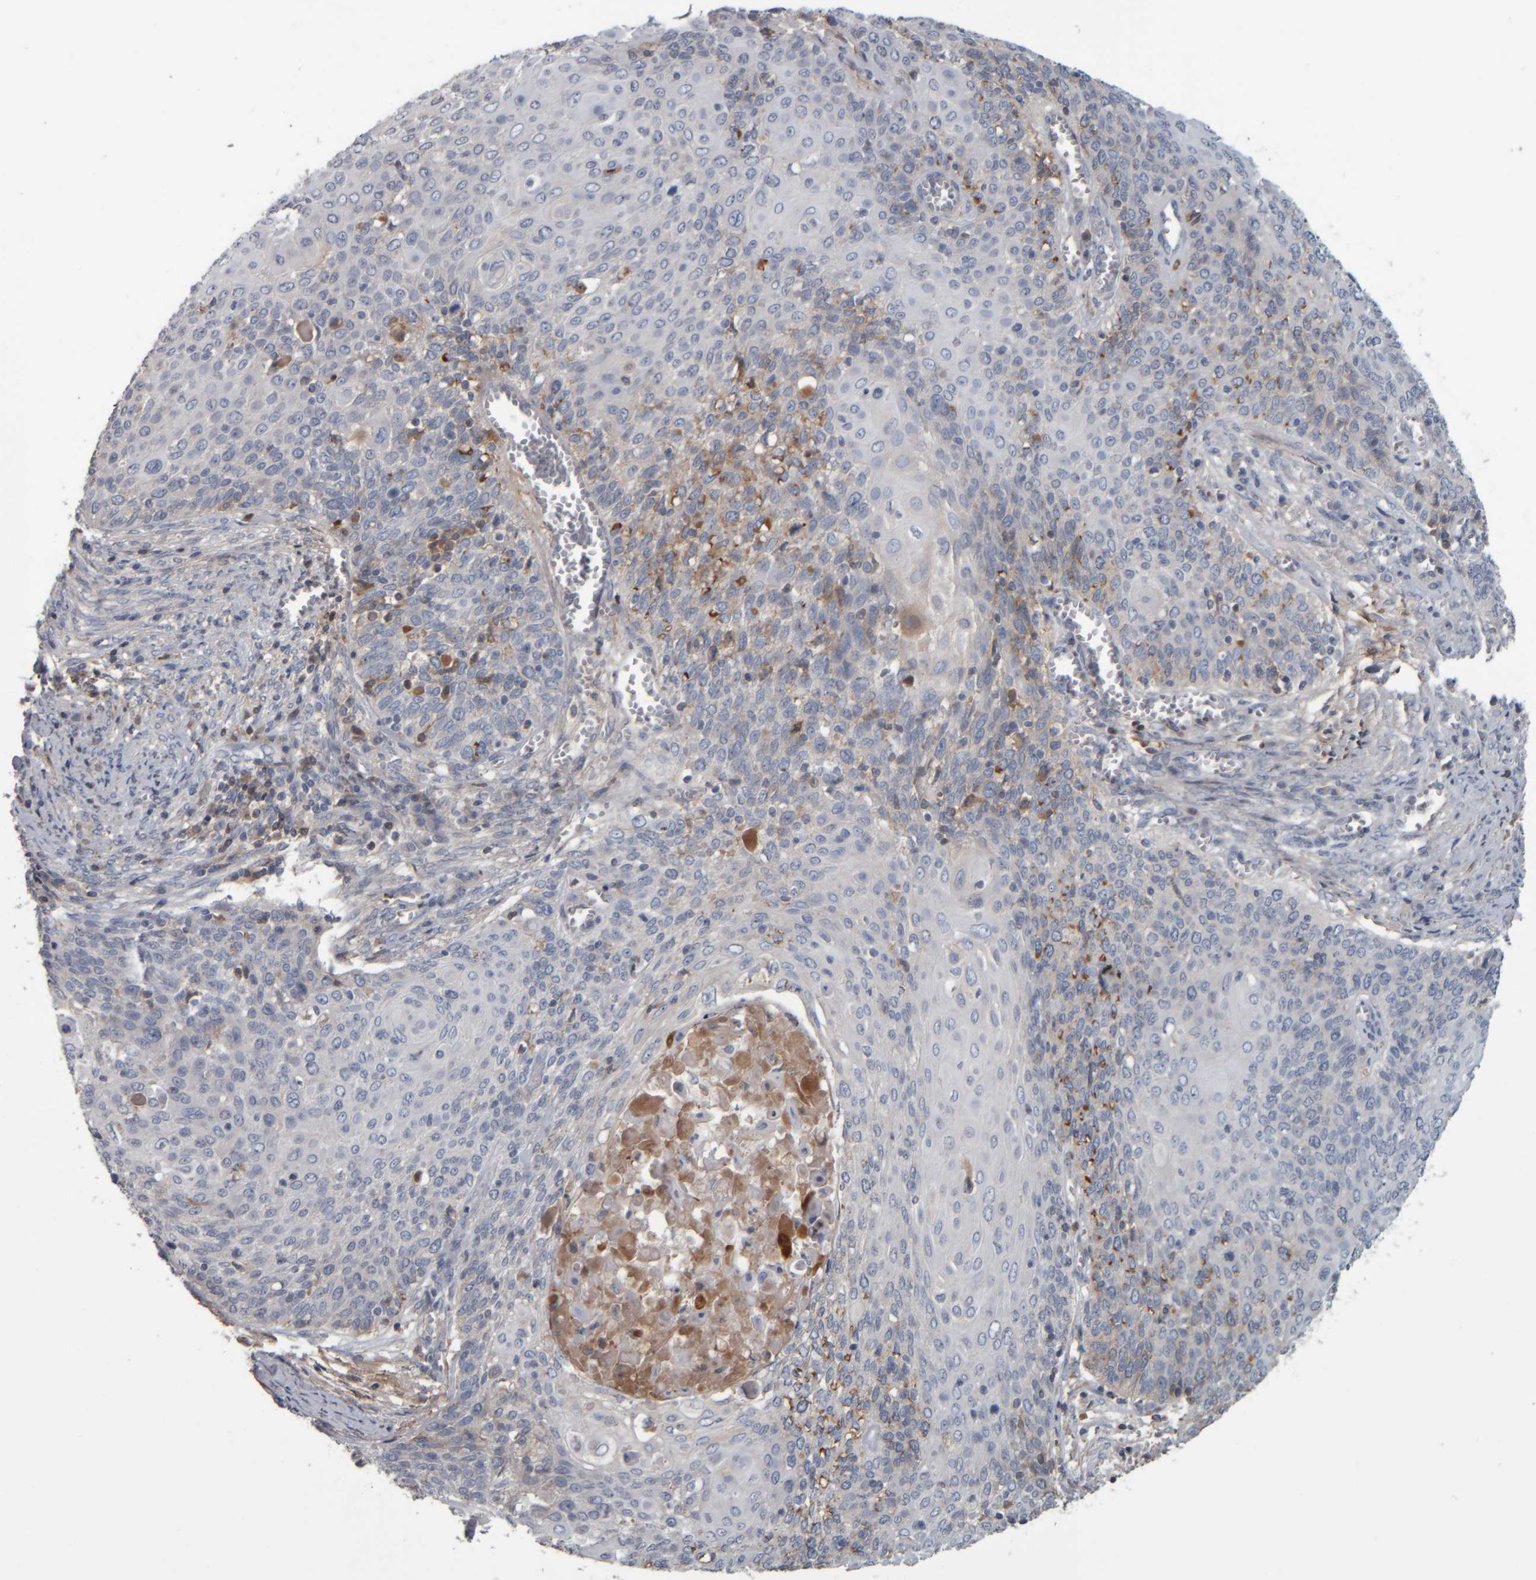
{"staining": {"intensity": "moderate", "quantity": "<25%", "location": "cytoplasmic/membranous"}, "tissue": "cervical cancer", "cell_type": "Tumor cells", "image_type": "cancer", "snomed": [{"axis": "morphology", "description": "Squamous cell carcinoma, NOS"}, {"axis": "topography", "description": "Cervix"}], "caption": "Immunohistochemical staining of squamous cell carcinoma (cervical) displays low levels of moderate cytoplasmic/membranous positivity in about <25% of tumor cells.", "gene": "CAVIN4", "patient": {"sex": "female", "age": 39}}